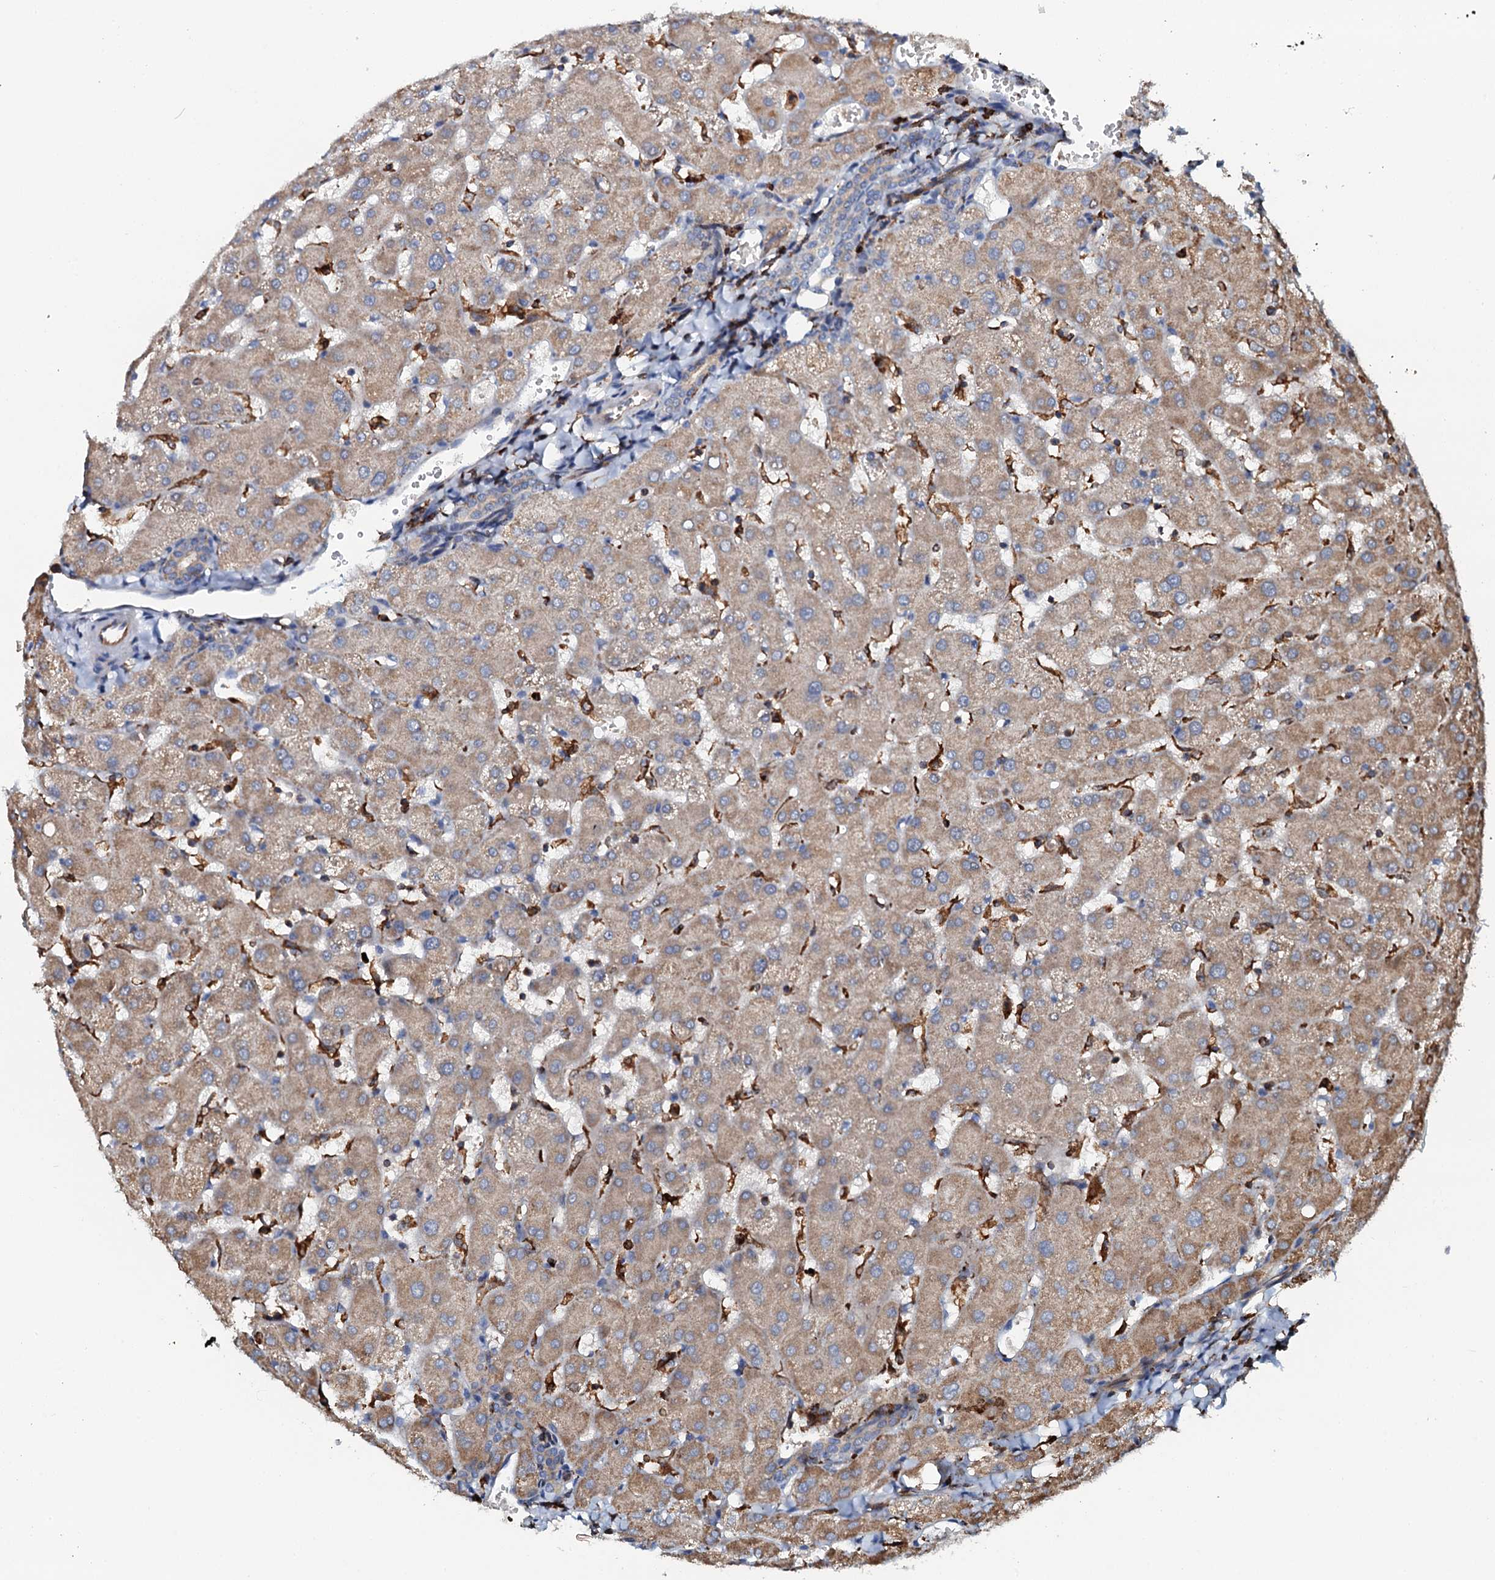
{"staining": {"intensity": "weak", "quantity": ">75%", "location": "cytoplasmic/membranous"}, "tissue": "liver", "cell_type": "Cholangiocytes", "image_type": "normal", "snomed": [{"axis": "morphology", "description": "Normal tissue, NOS"}, {"axis": "topography", "description": "Liver"}], "caption": "A micrograph showing weak cytoplasmic/membranous expression in about >75% of cholangiocytes in unremarkable liver, as visualized by brown immunohistochemical staining.", "gene": "VAMP8", "patient": {"sex": "female", "age": 63}}